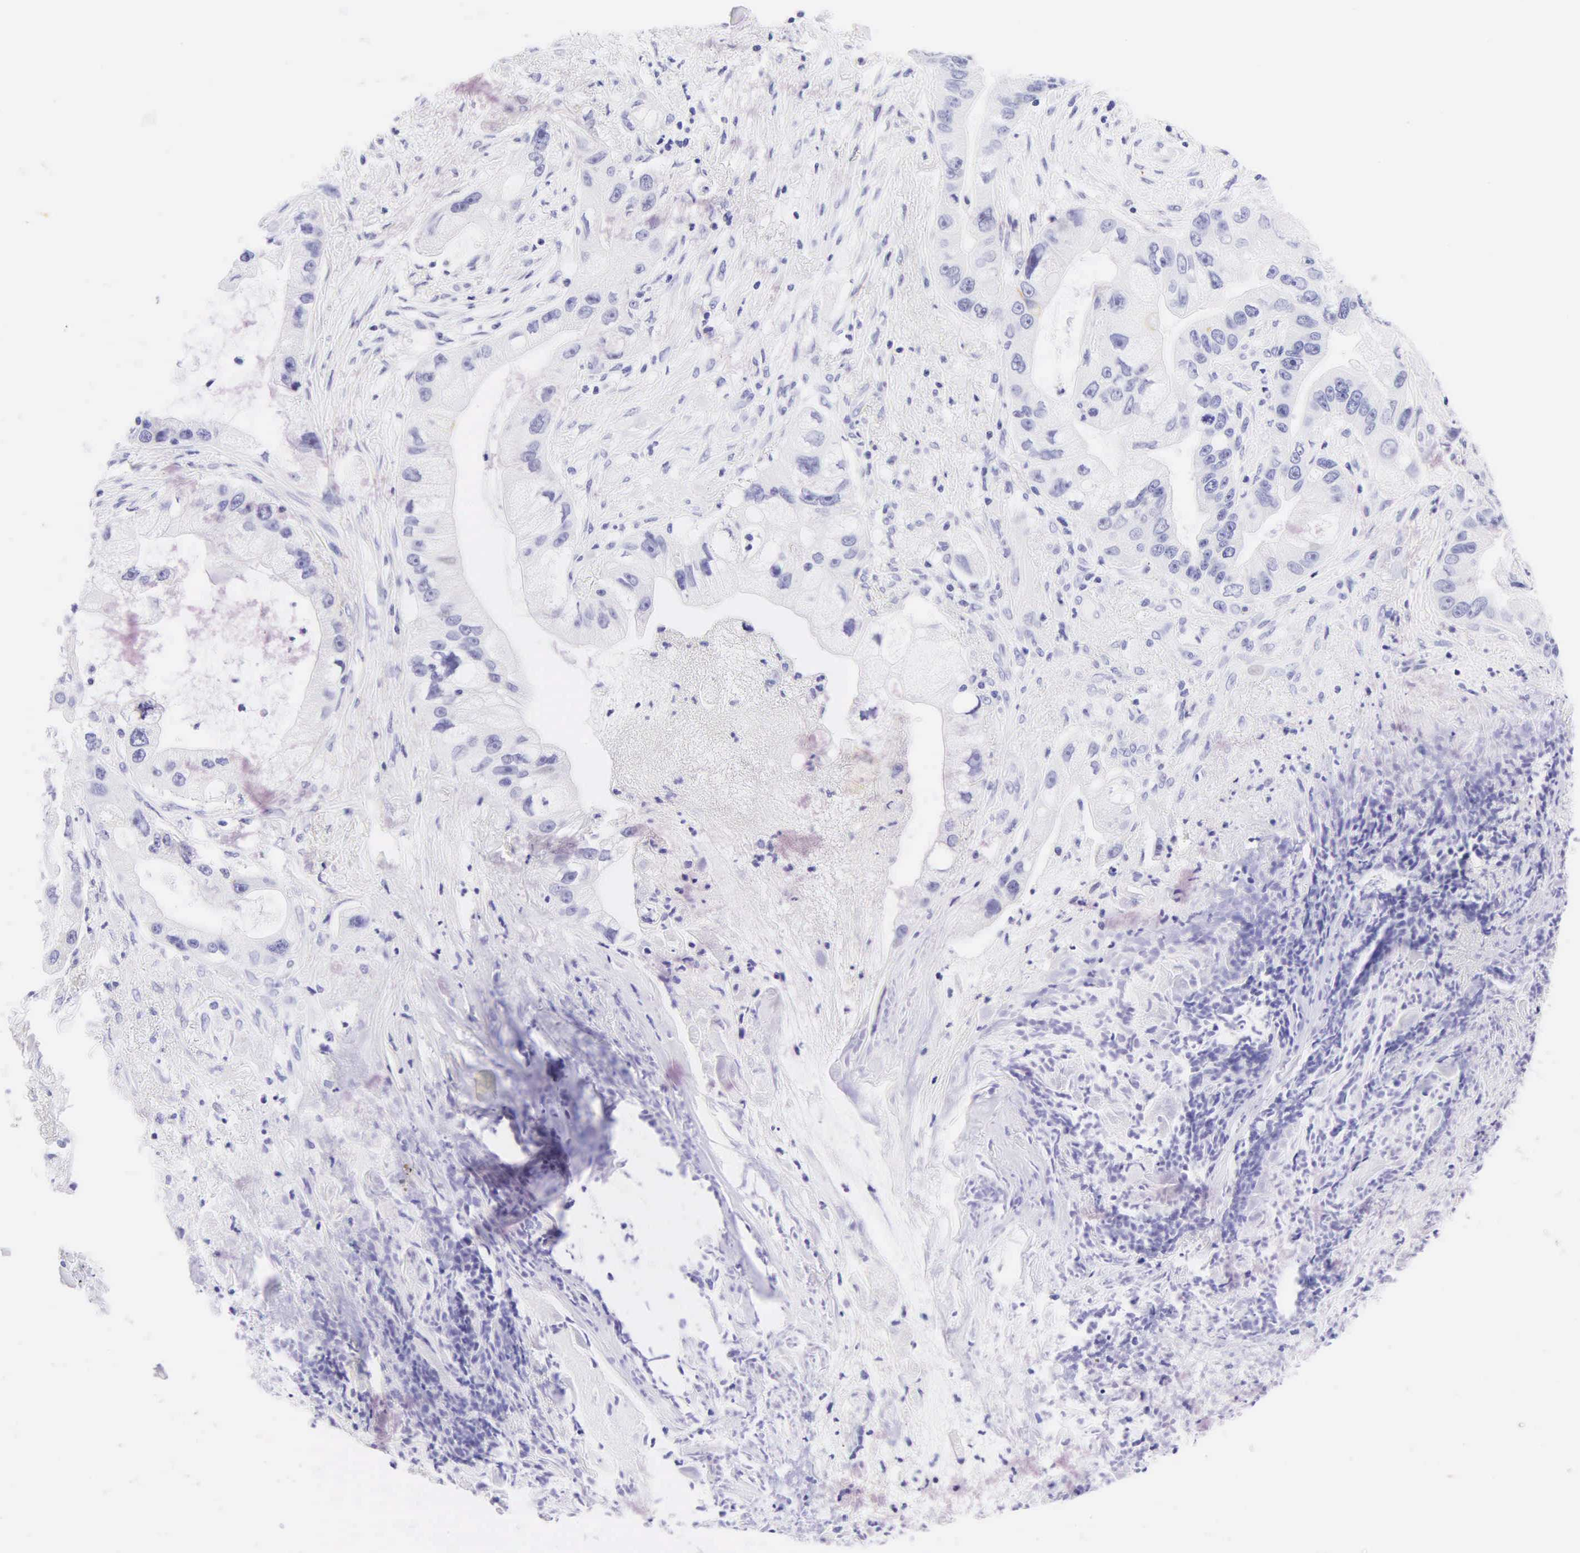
{"staining": {"intensity": "negative", "quantity": "none", "location": "none"}, "tissue": "pancreatic cancer", "cell_type": "Tumor cells", "image_type": "cancer", "snomed": [{"axis": "morphology", "description": "Adenocarcinoma, NOS"}, {"axis": "topography", "description": "Pancreas"}, {"axis": "topography", "description": "Stomach, upper"}], "caption": "Immunohistochemical staining of human pancreatic cancer reveals no significant expression in tumor cells.", "gene": "KRT20", "patient": {"sex": "male", "age": 77}}